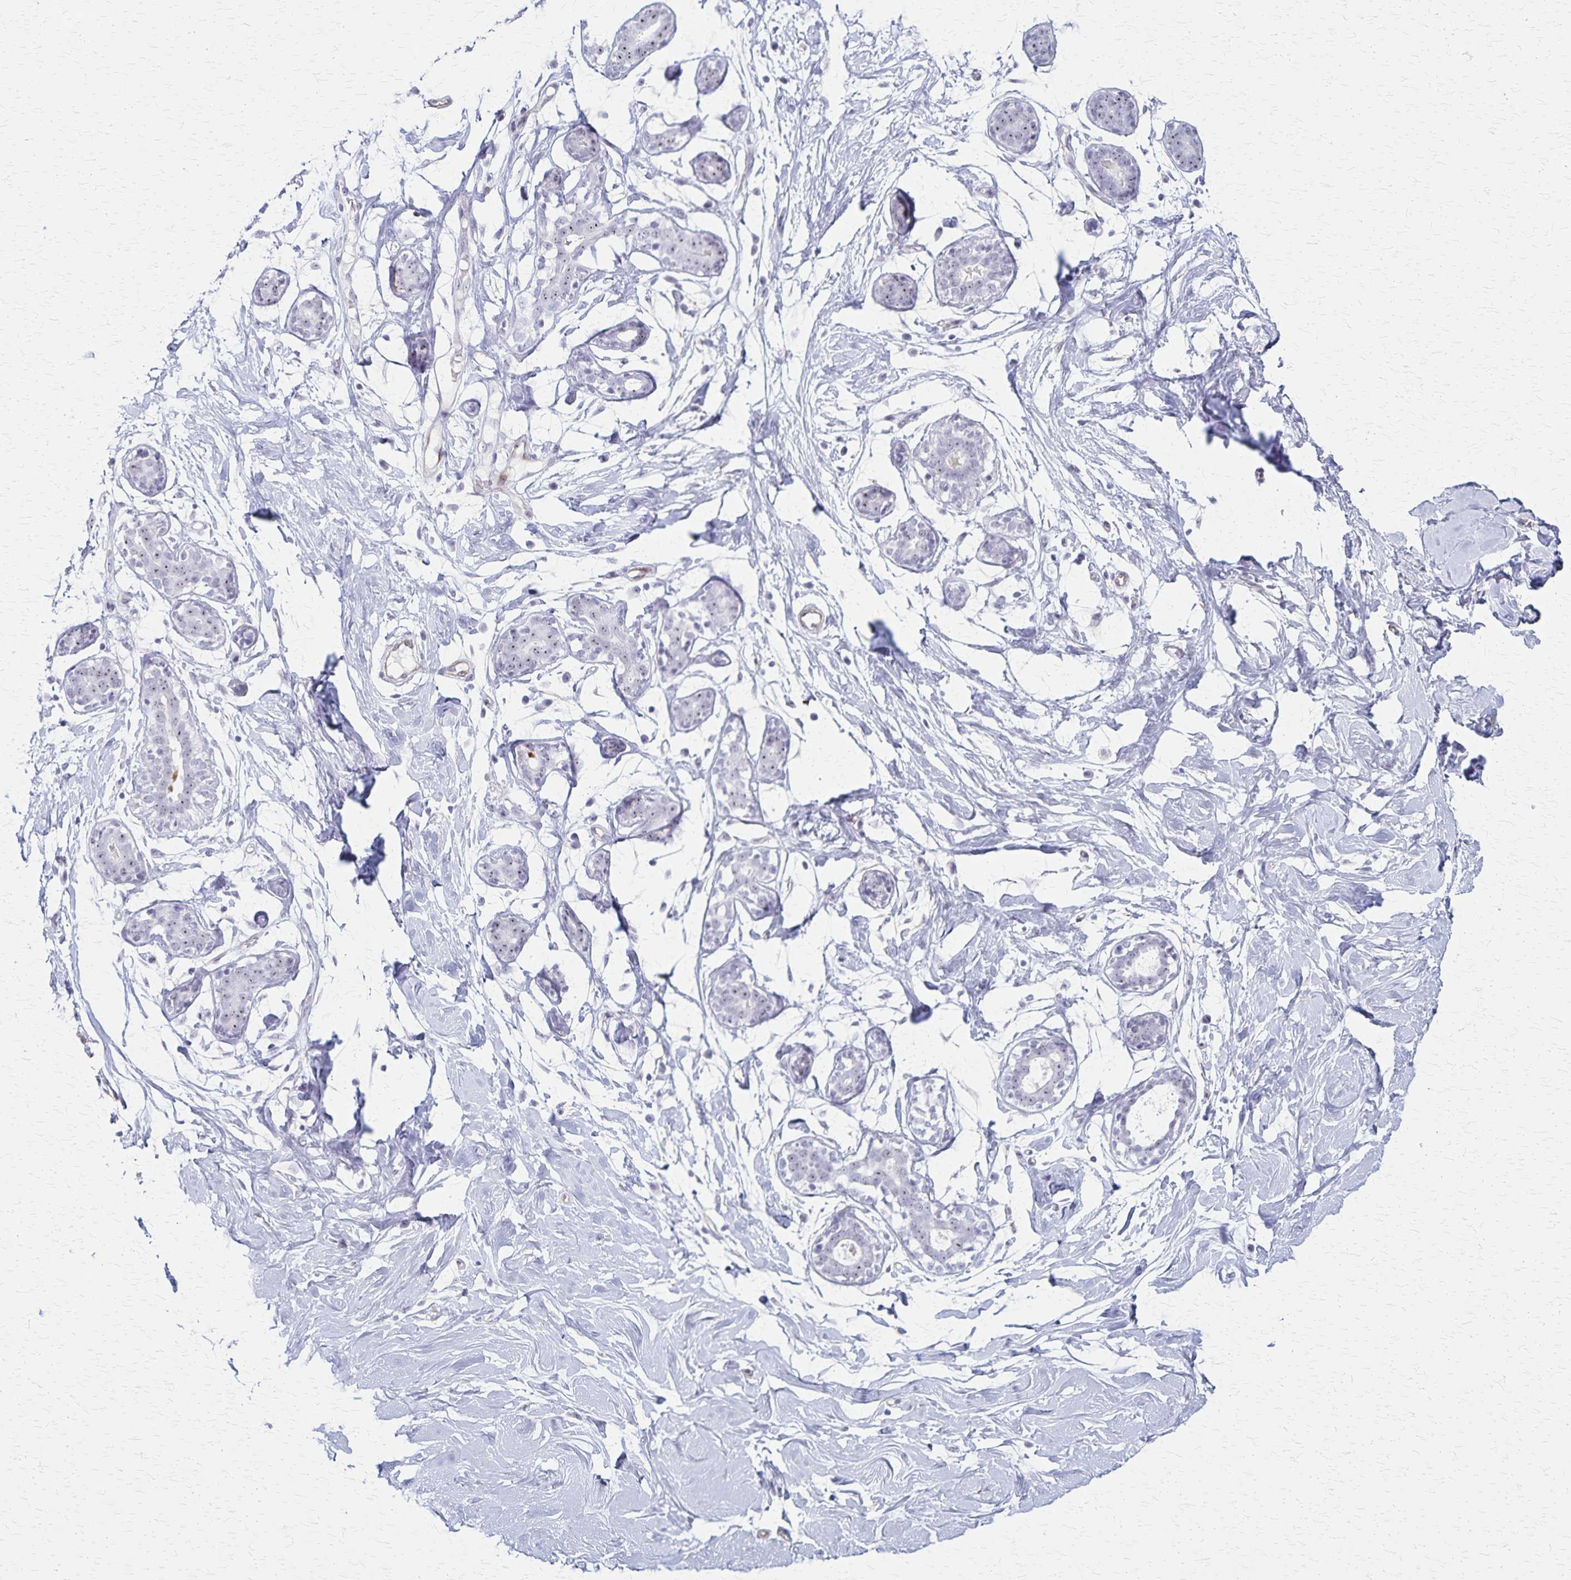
{"staining": {"intensity": "negative", "quantity": "none", "location": "none"}, "tissue": "breast", "cell_type": "Adipocytes", "image_type": "normal", "snomed": [{"axis": "morphology", "description": "Normal tissue, NOS"}, {"axis": "topography", "description": "Breast"}], "caption": "Image shows no significant protein positivity in adipocytes of unremarkable breast. (Immunohistochemistry, brightfield microscopy, high magnification).", "gene": "DLK2", "patient": {"sex": "female", "age": 27}}